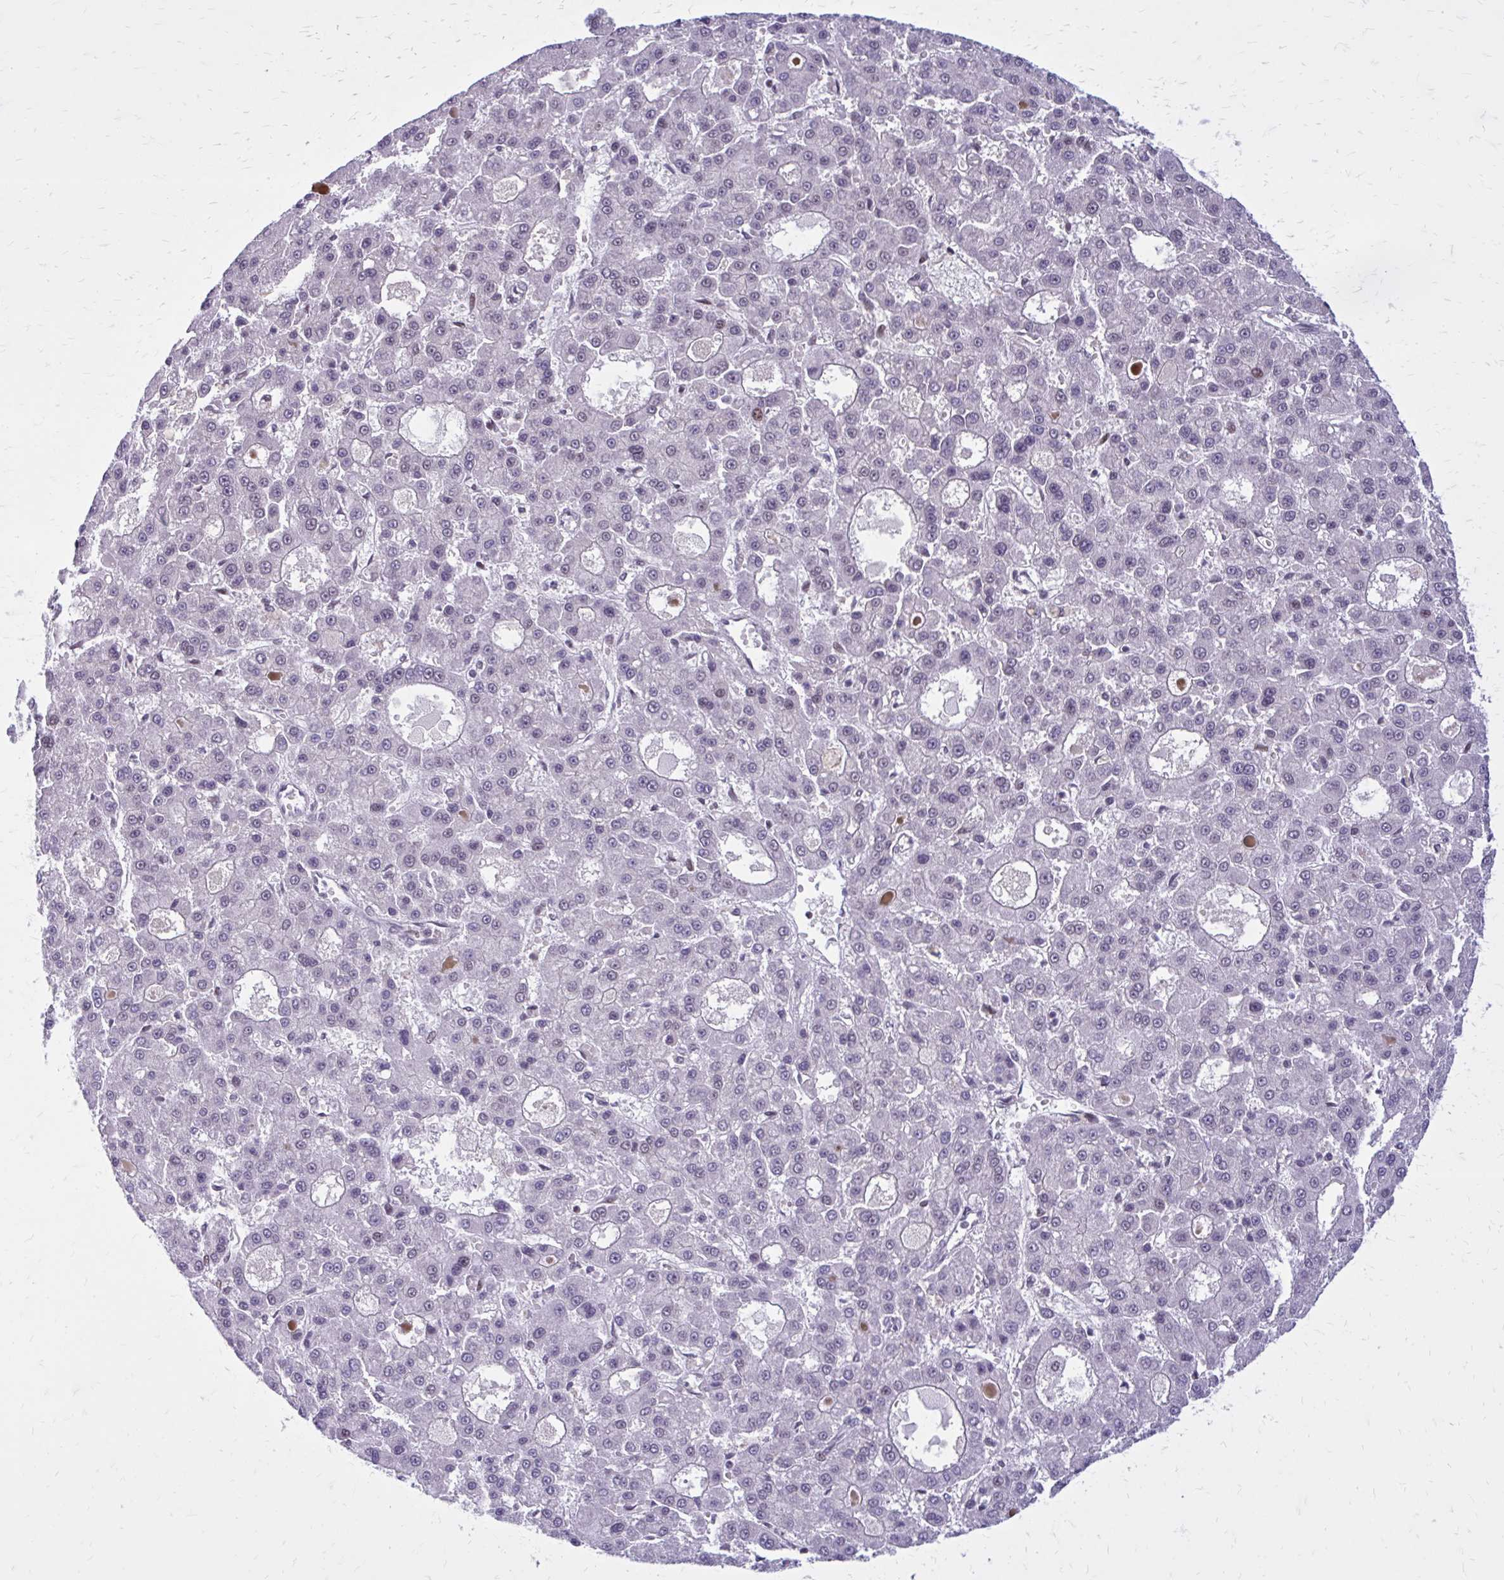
{"staining": {"intensity": "negative", "quantity": "none", "location": "none"}, "tissue": "liver cancer", "cell_type": "Tumor cells", "image_type": "cancer", "snomed": [{"axis": "morphology", "description": "Carcinoma, Hepatocellular, NOS"}, {"axis": "topography", "description": "Liver"}], "caption": "Tumor cells show no significant expression in liver hepatocellular carcinoma. (DAB (3,3'-diaminobenzidine) IHC visualized using brightfield microscopy, high magnification).", "gene": "PSME4", "patient": {"sex": "male", "age": 70}}